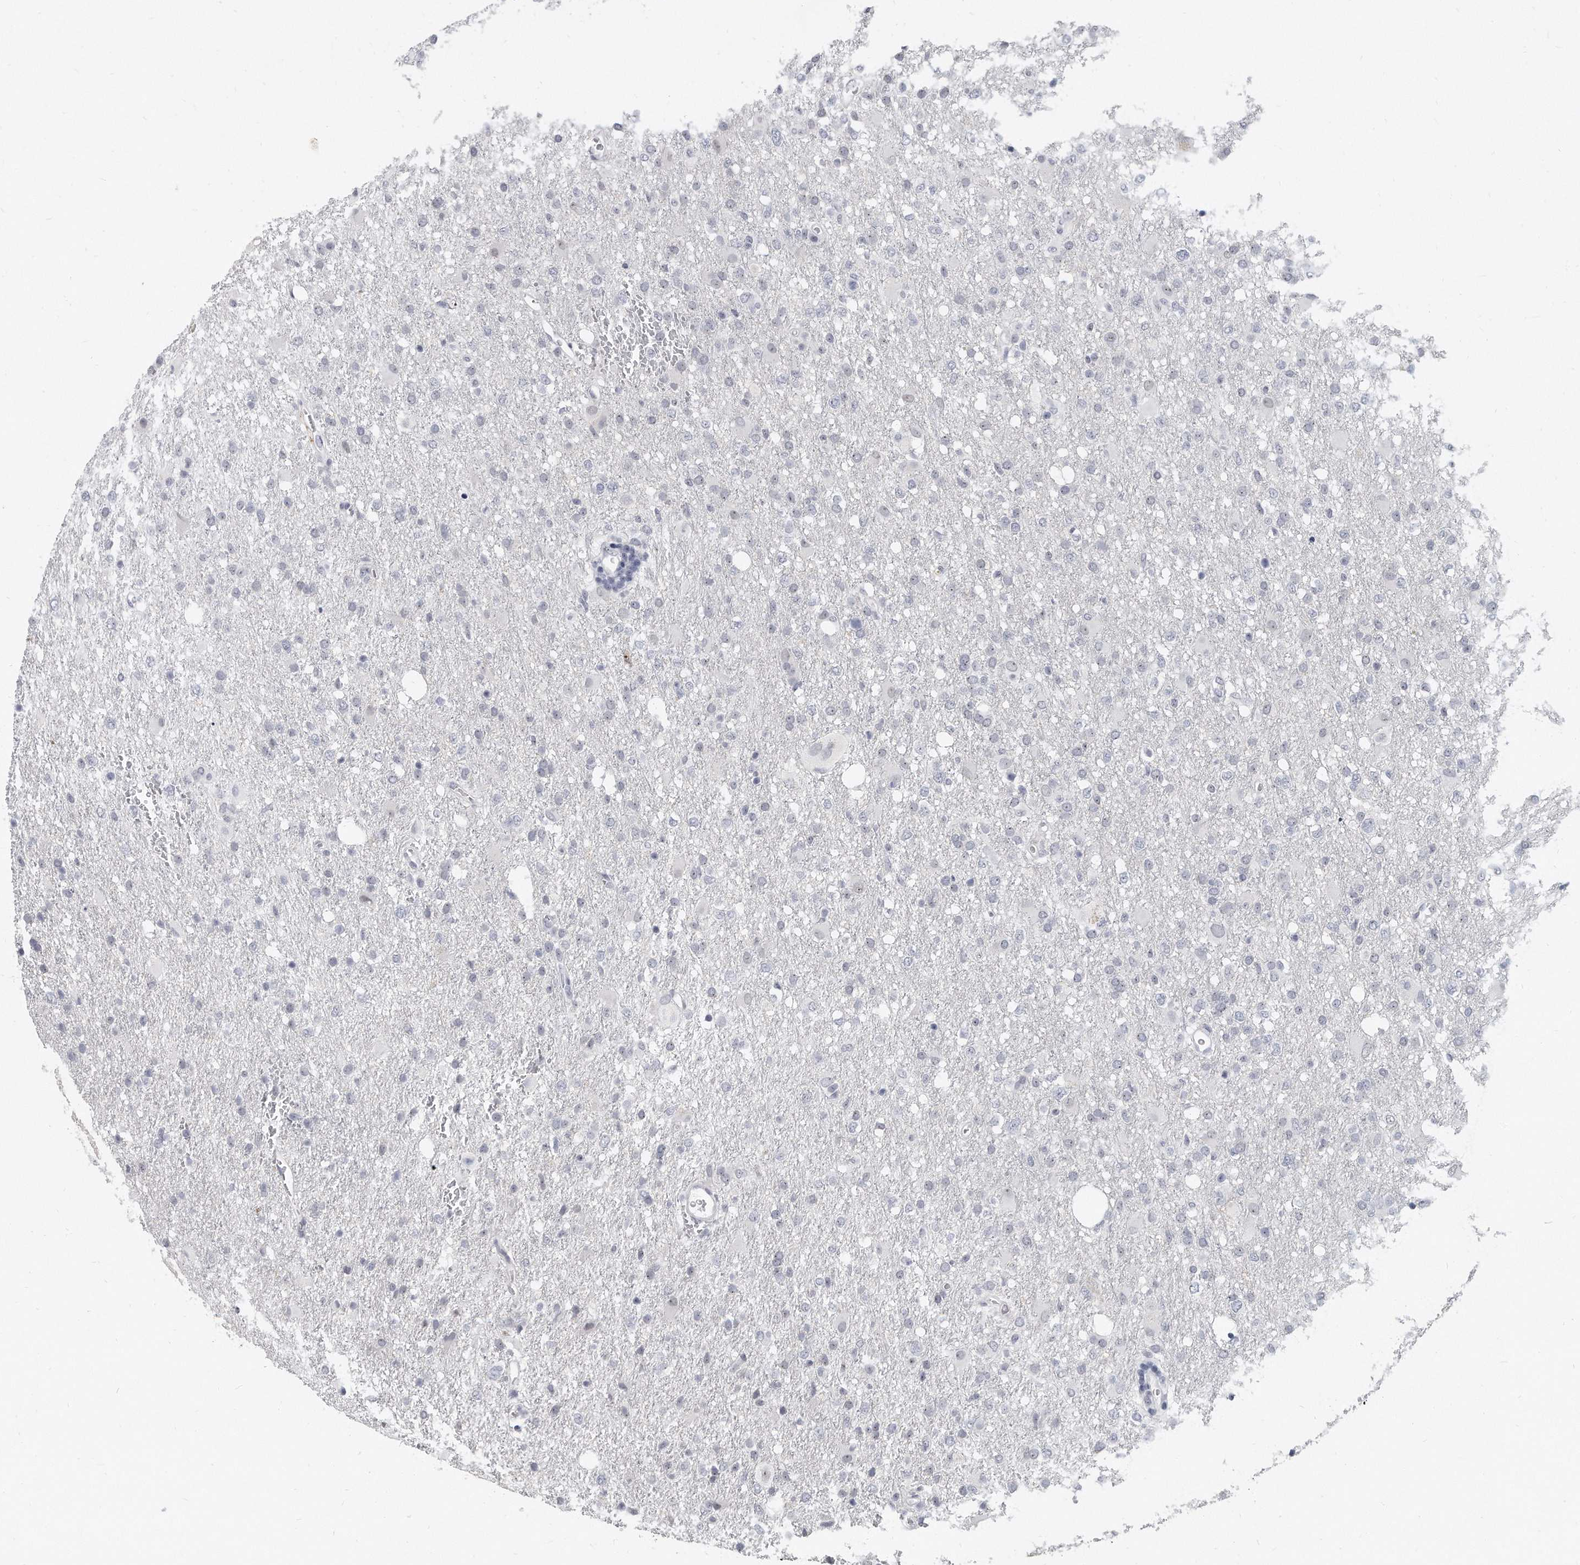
{"staining": {"intensity": "negative", "quantity": "none", "location": "none"}, "tissue": "glioma", "cell_type": "Tumor cells", "image_type": "cancer", "snomed": [{"axis": "morphology", "description": "Glioma, malignant, High grade"}, {"axis": "topography", "description": "Brain"}], "caption": "Immunohistochemical staining of high-grade glioma (malignant) demonstrates no significant expression in tumor cells.", "gene": "TFCP2L1", "patient": {"sex": "female", "age": 57}}